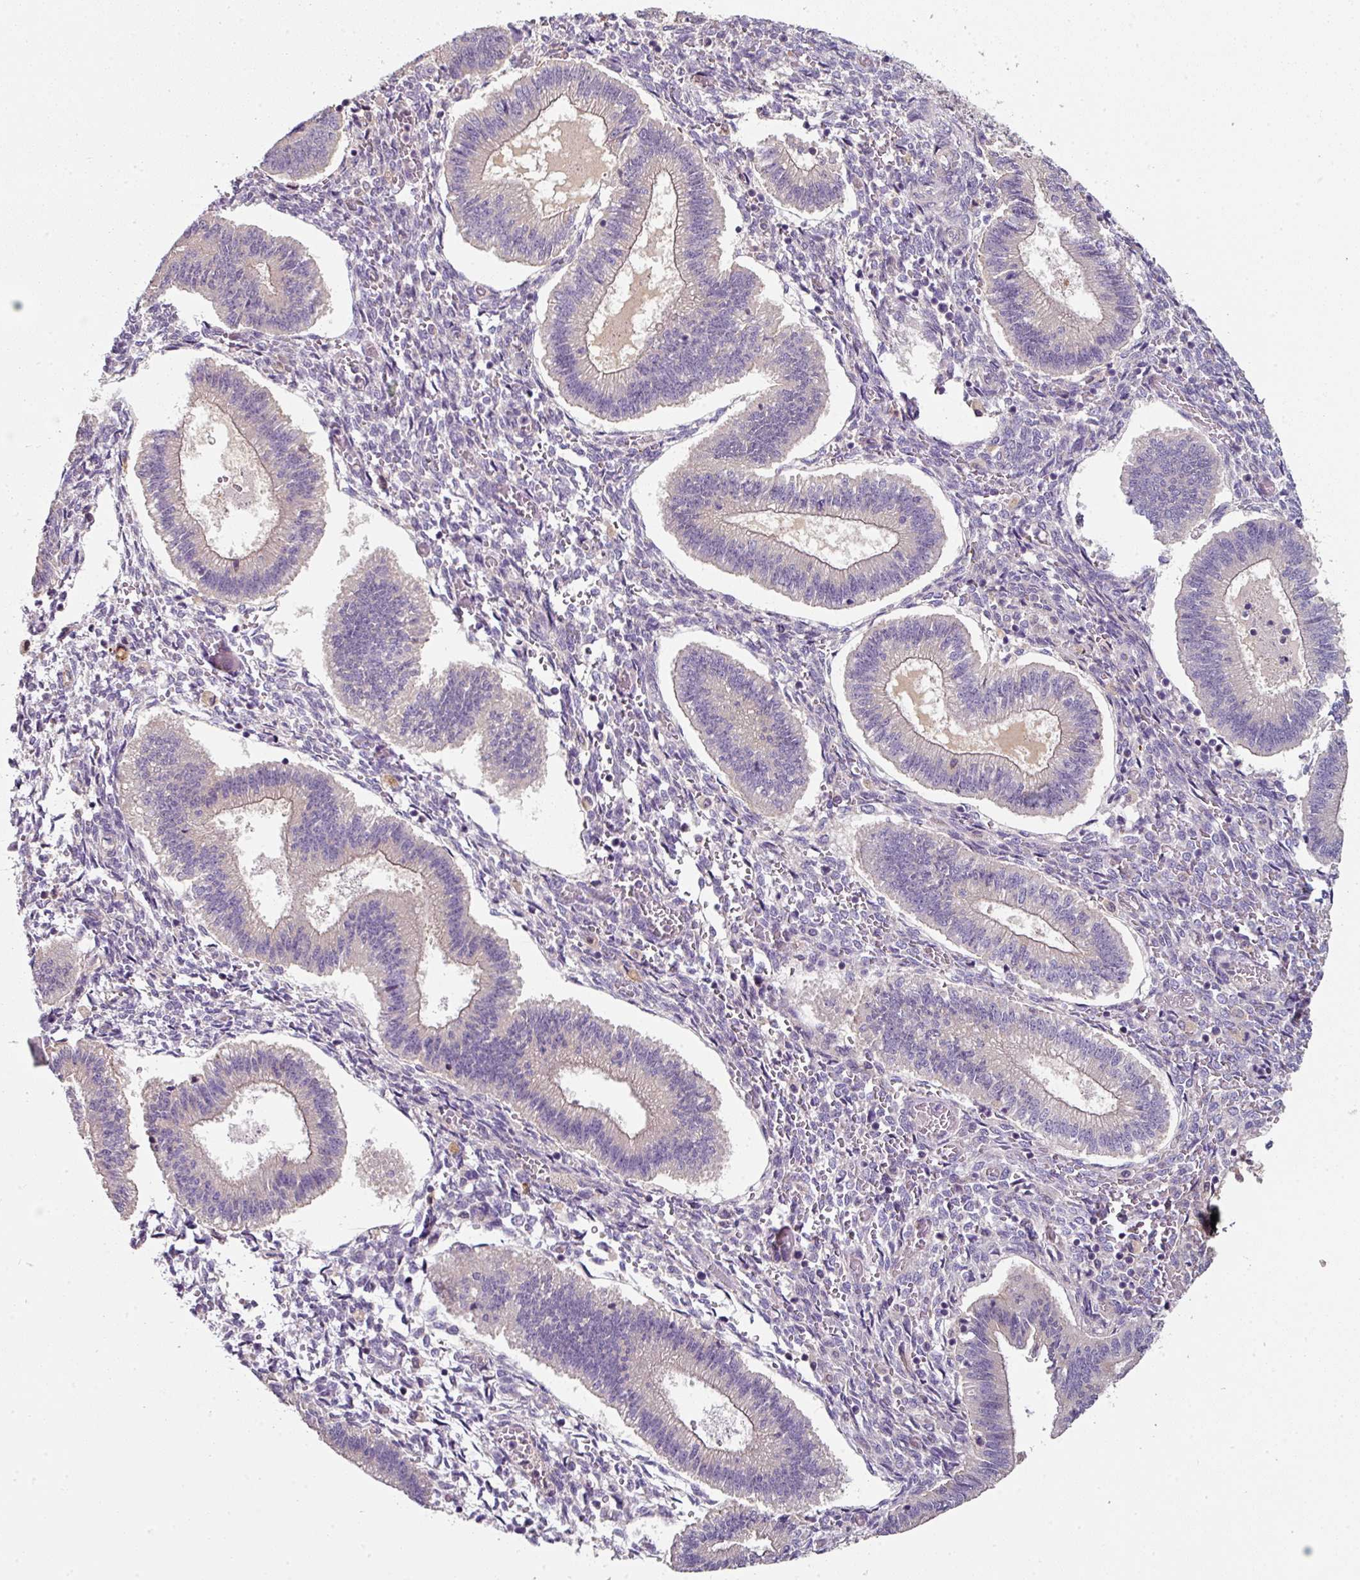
{"staining": {"intensity": "negative", "quantity": "none", "location": "none"}, "tissue": "endometrium", "cell_type": "Cells in endometrial stroma", "image_type": "normal", "snomed": [{"axis": "morphology", "description": "Normal tissue, NOS"}, {"axis": "topography", "description": "Endometrium"}], "caption": "This micrograph is of normal endometrium stained with IHC to label a protein in brown with the nuclei are counter-stained blue. There is no positivity in cells in endometrial stroma.", "gene": "C4orf48", "patient": {"sex": "female", "age": 25}}